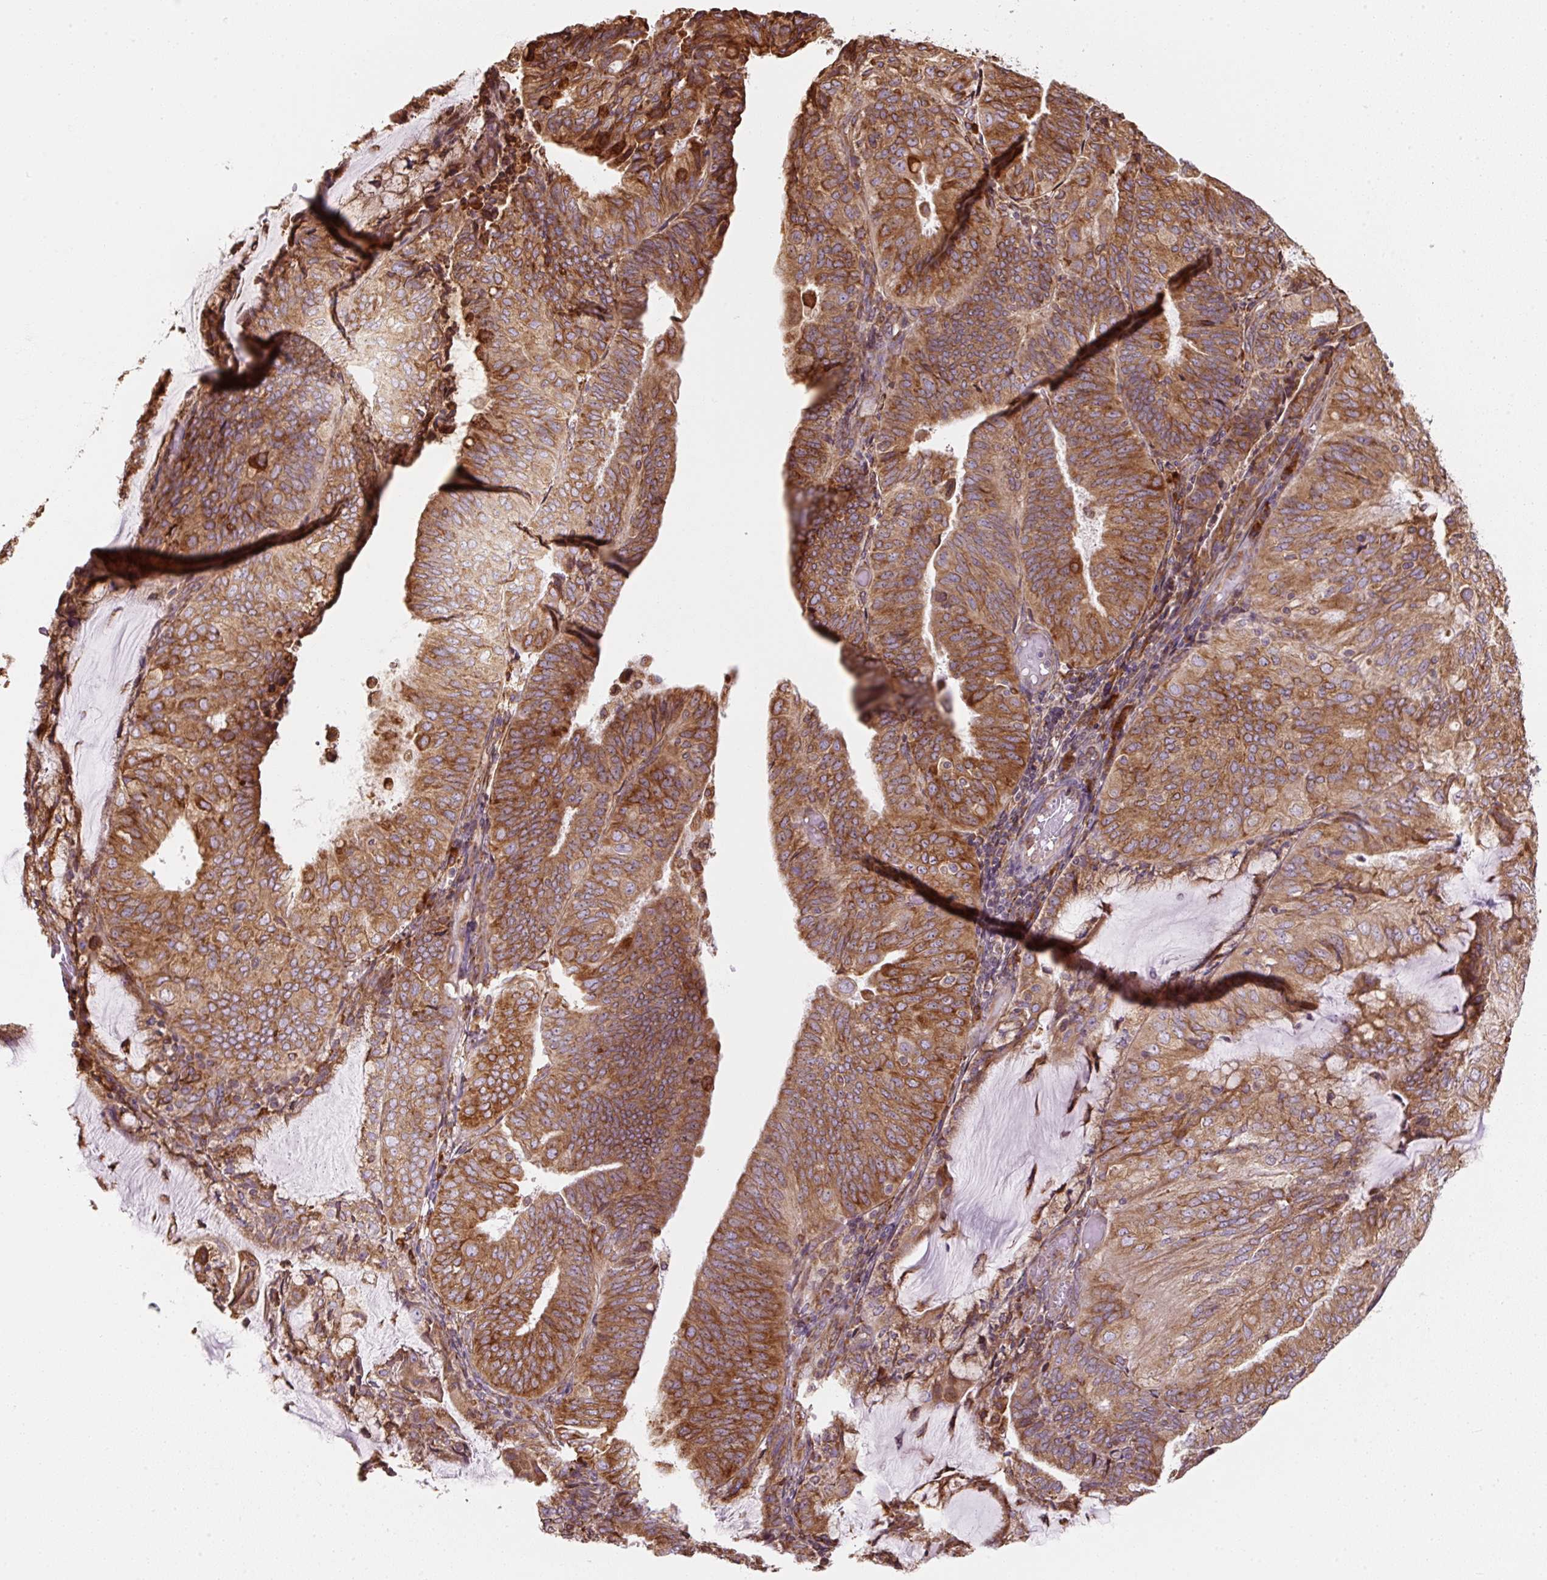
{"staining": {"intensity": "strong", "quantity": ">75%", "location": "cytoplasmic/membranous"}, "tissue": "endometrial cancer", "cell_type": "Tumor cells", "image_type": "cancer", "snomed": [{"axis": "morphology", "description": "Adenocarcinoma, NOS"}, {"axis": "topography", "description": "Endometrium"}], "caption": "Human adenocarcinoma (endometrial) stained with a protein marker shows strong staining in tumor cells.", "gene": "PRKCSH", "patient": {"sex": "female", "age": 81}}